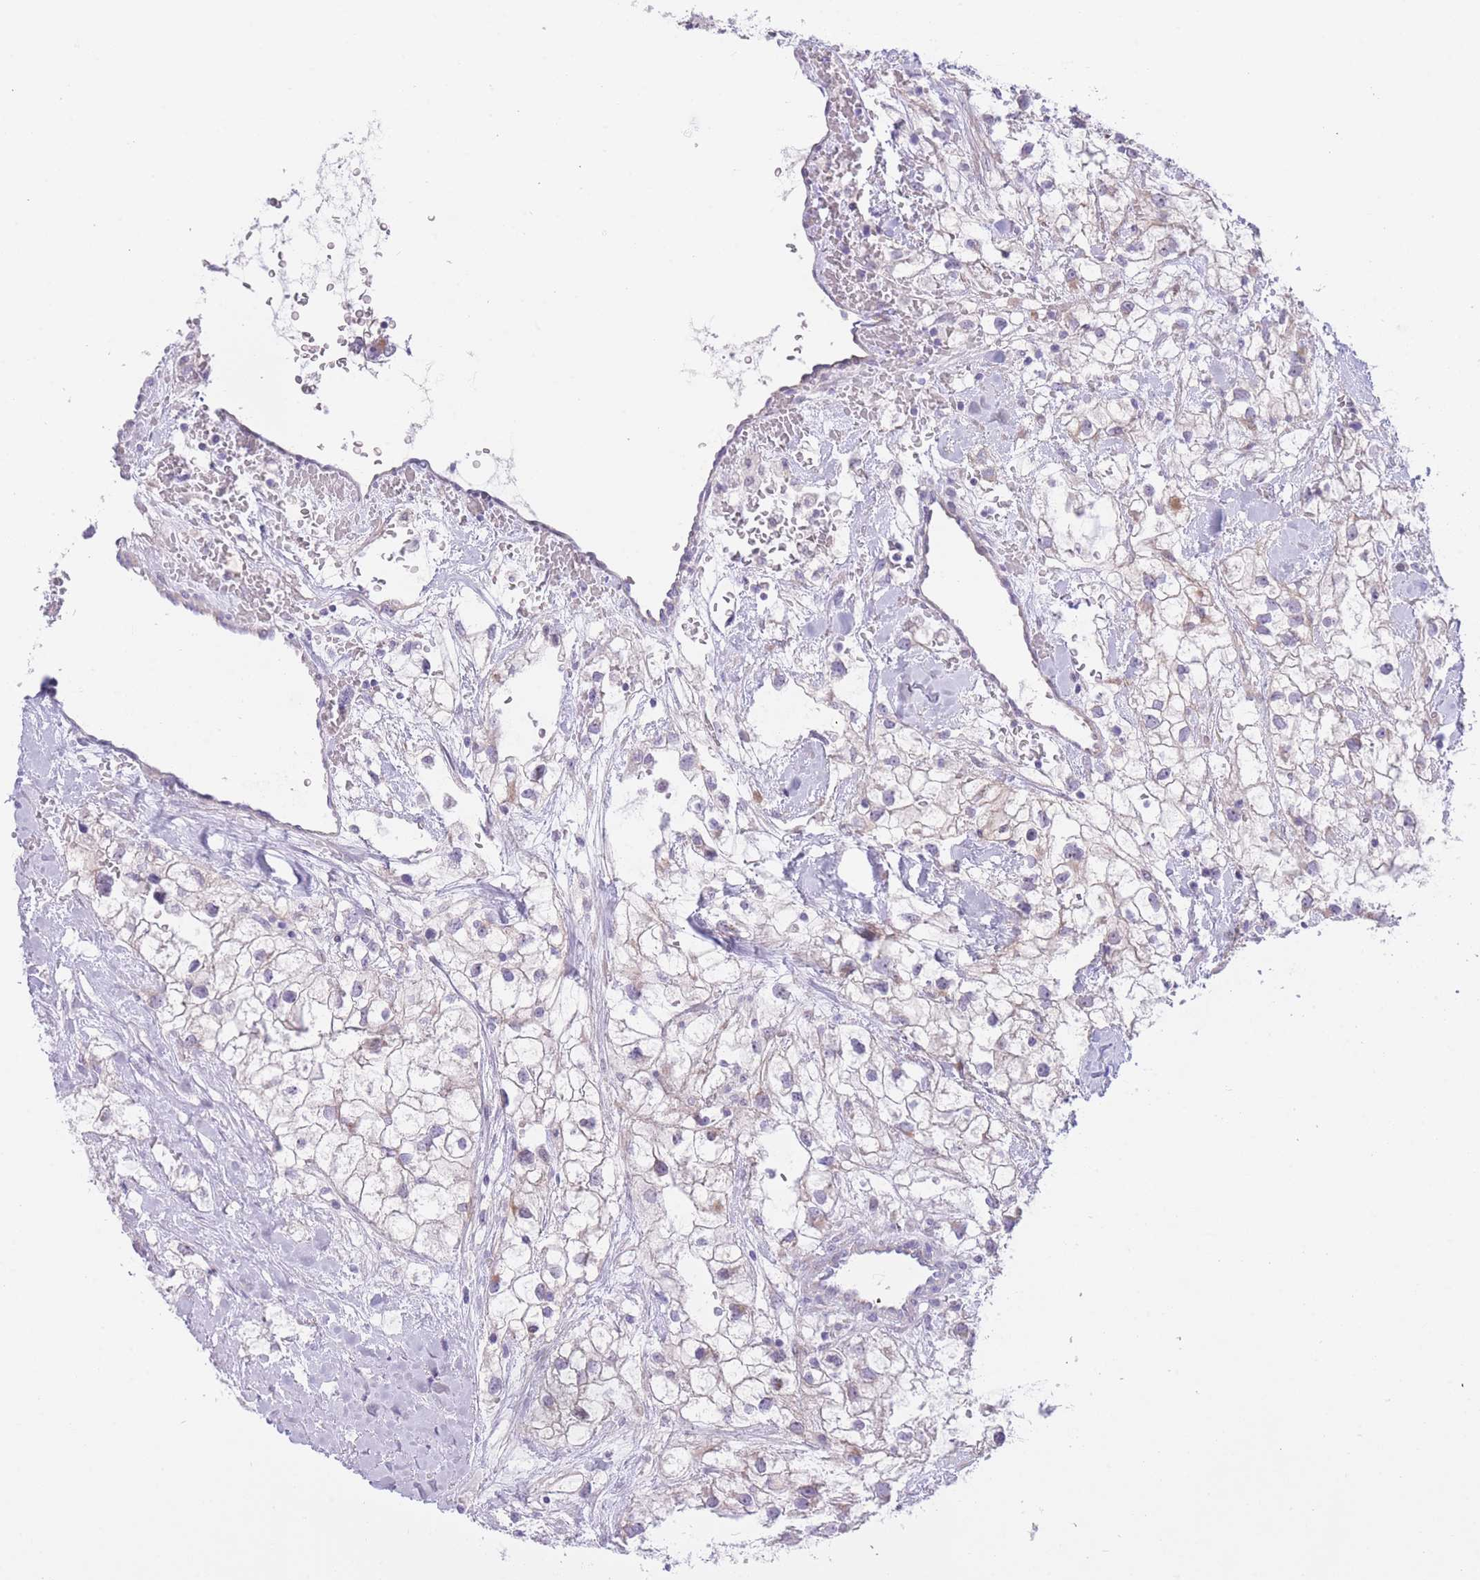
{"staining": {"intensity": "negative", "quantity": "none", "location": "none"}, "tissue": "renal cancer", "cell_type": "Tumor cells", "image_type": "cancer", "snomed": [{"axis": "morphology", "description": "Adenocarcinoma, NOS"}, {"axis": "topography", "description": "Kidney"}], "caption": "IHC photomicrograph of renal adenocarcinoma stained for a protein (brown), which shows no staining in tumor cells.", "gene": "IMPG1", "patient": {"sex": "male", "age": 59}}